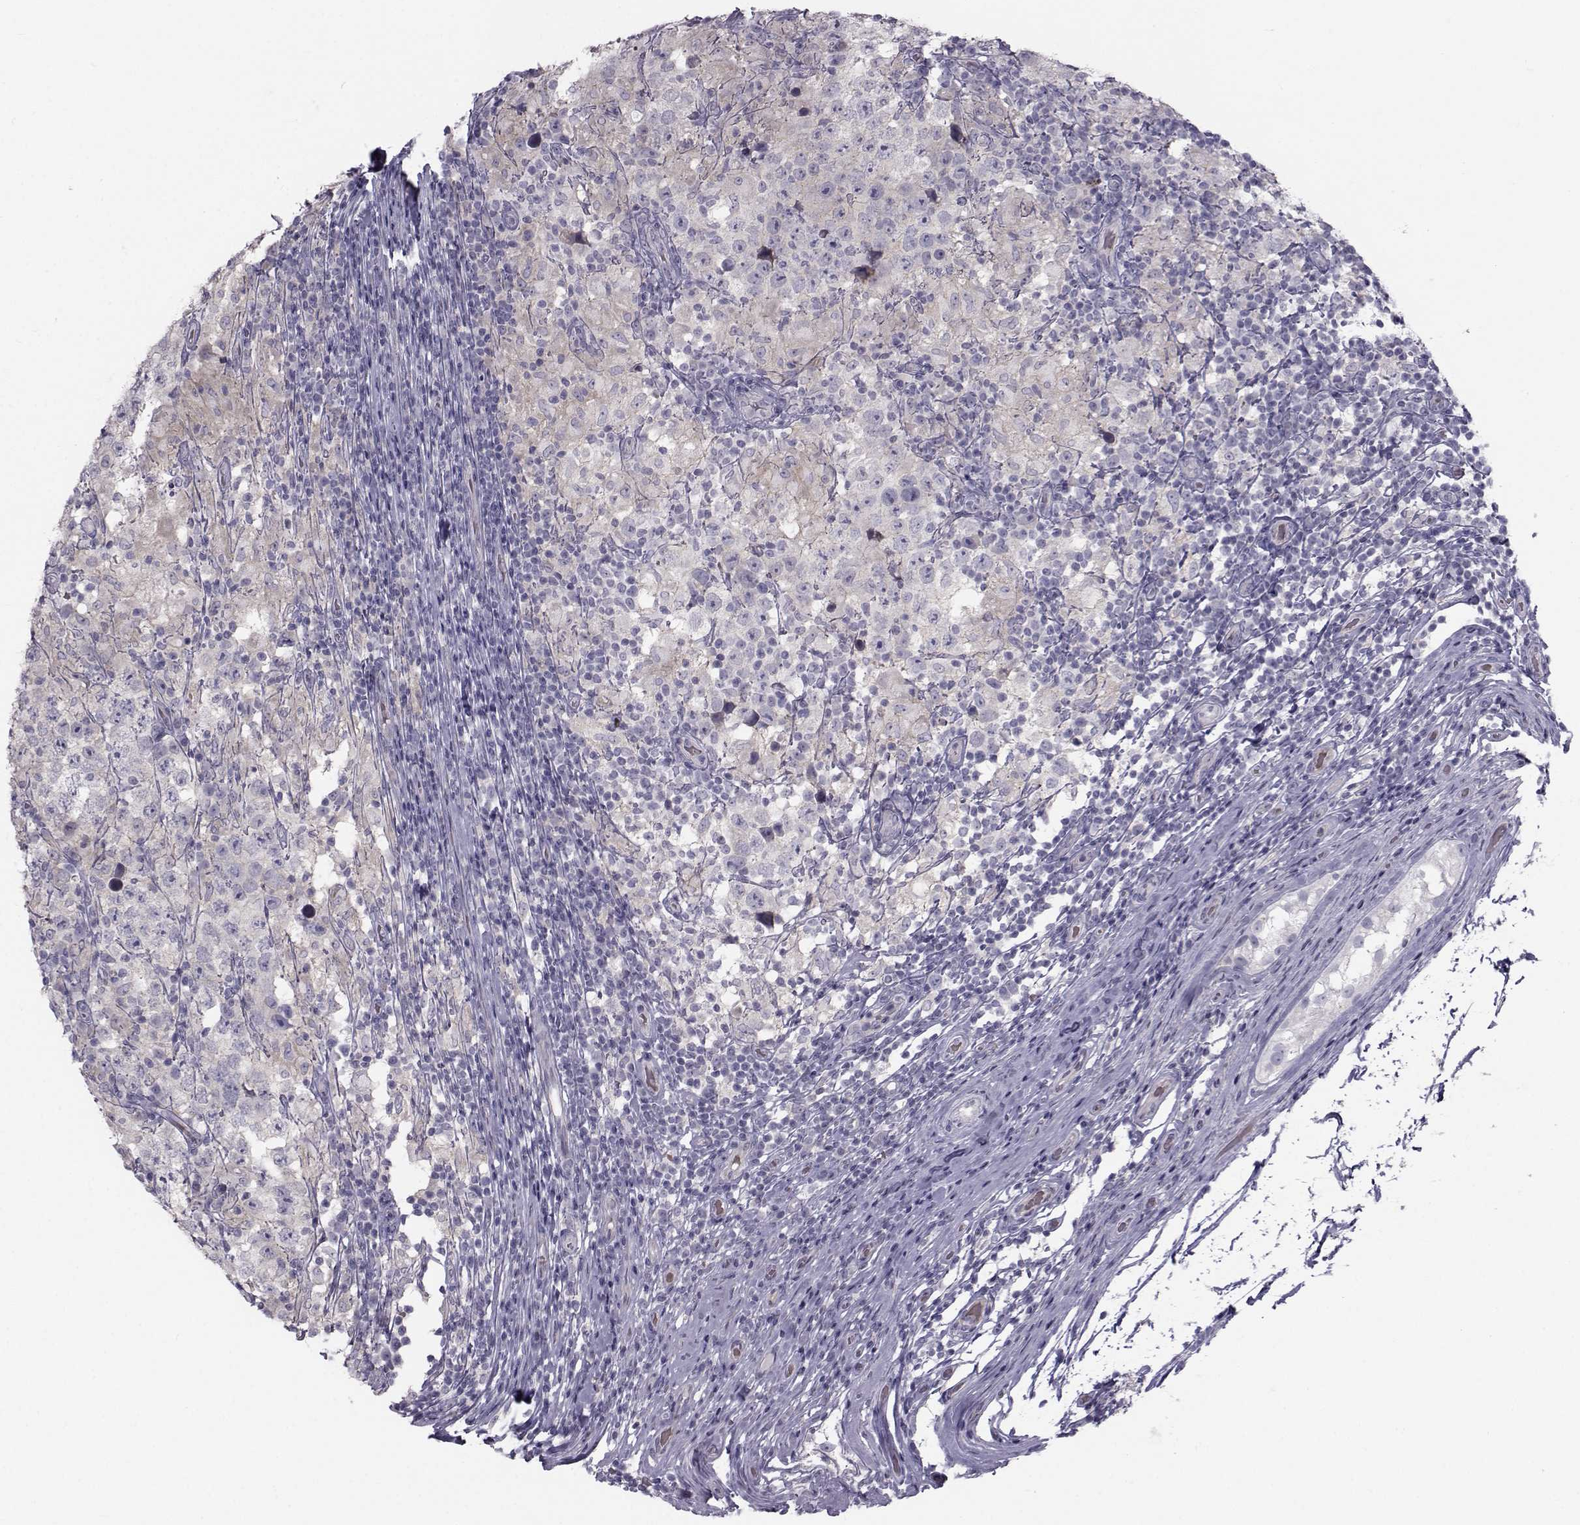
{"staining": {"intensity": "negative", "quantity": "none", "location": "none"}, "tissue": "testis cancer", "cell_type": "Tumor cells", "image_type": "cancer", "snomed": [{"axis": "morphology", "description": "Seminoma, NOS"}, {"axis": "morphology", "description": "Carcinoma, Embryonal, NOS"}, {"axis": "topography", "description": "Testis"}], "caption": "Immunohistochemical staining of human testis cancer (embryonal carcinoma) demonstrates no significant expression in tumor cells.", "gene": "GARIN3", "patient": {"sex": "male", "age": 41}}